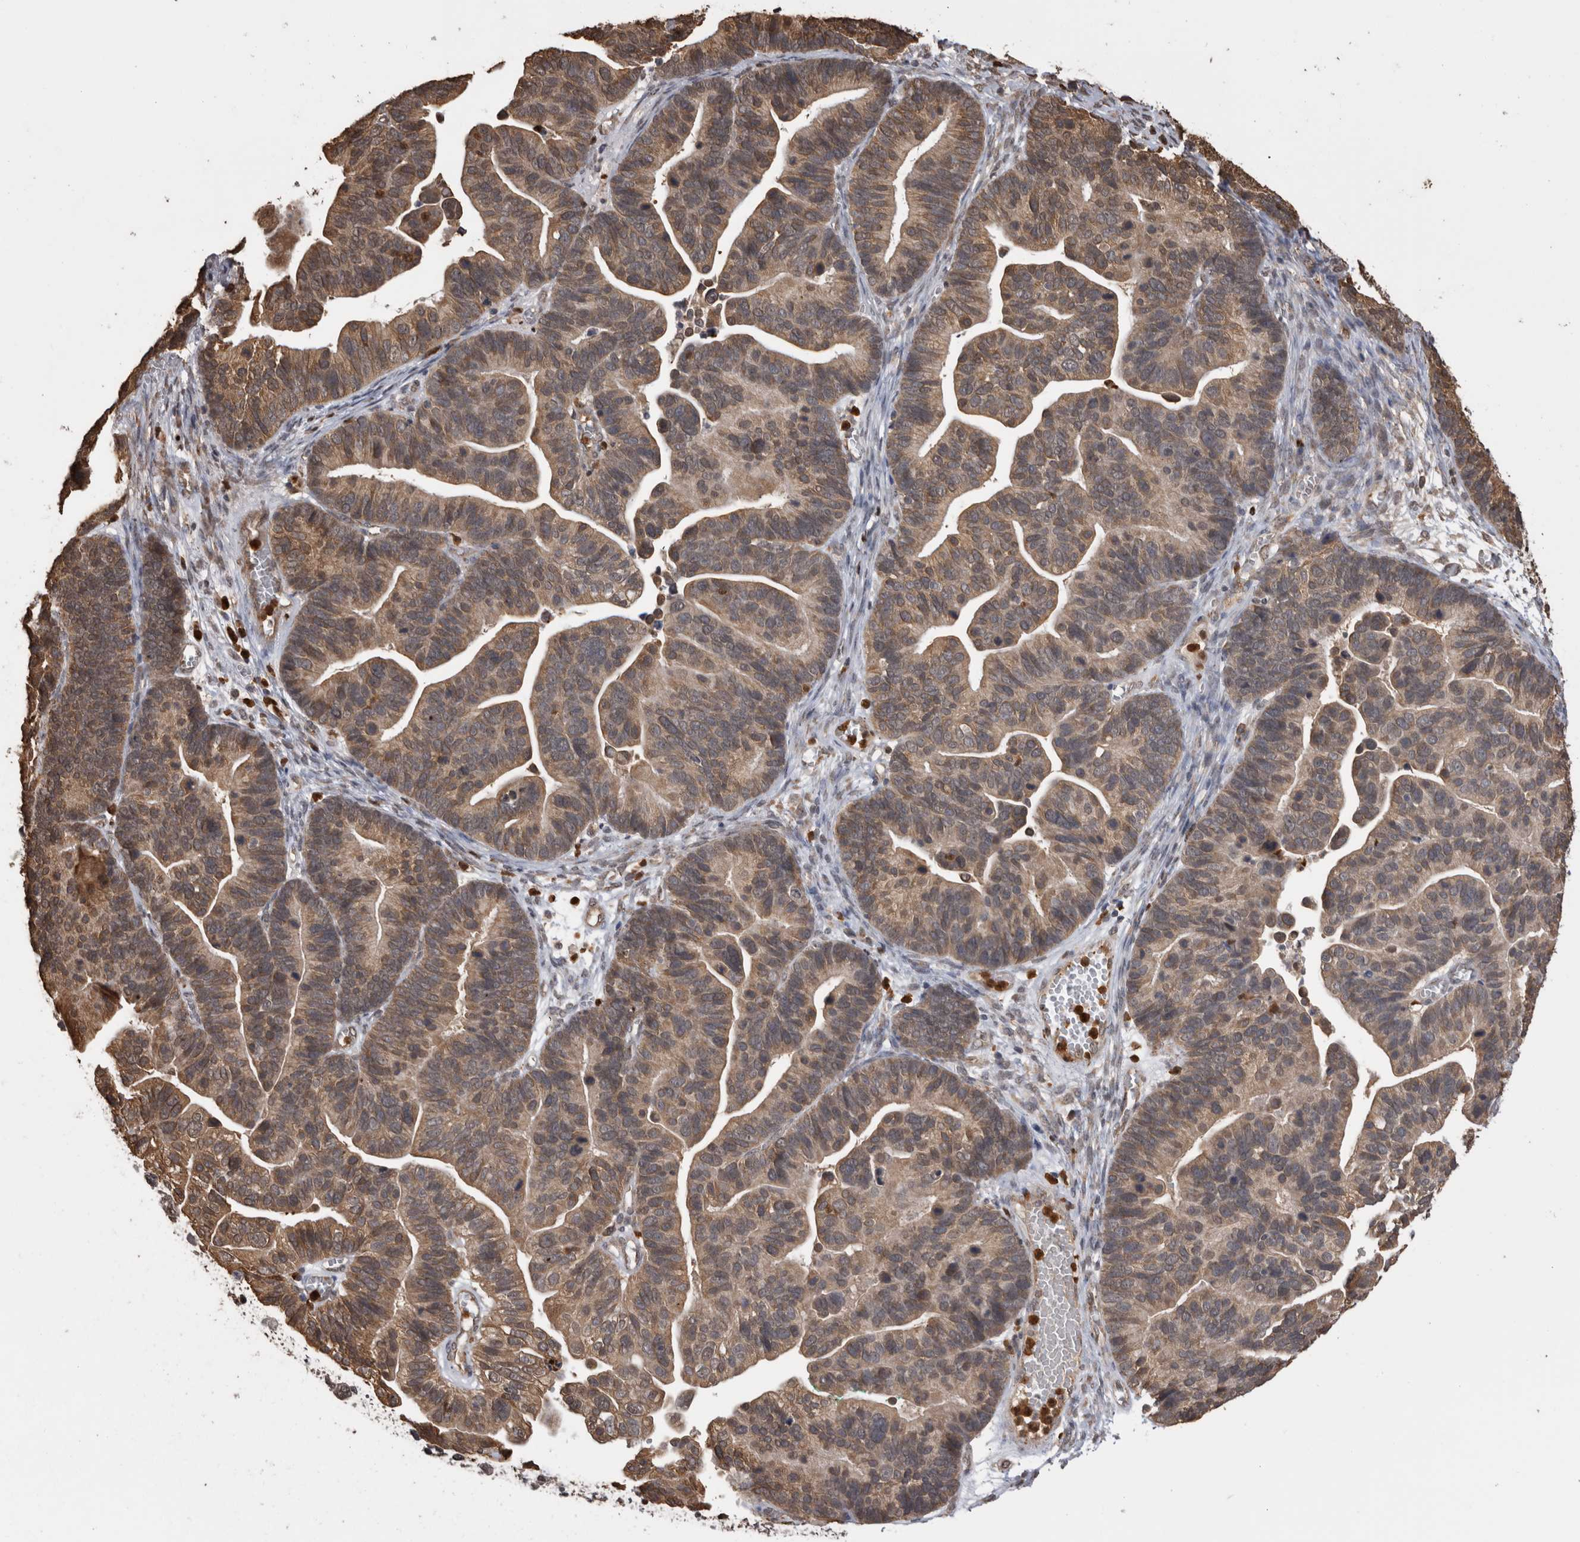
{"staining": {"intensity": "moderate", "quantity": ">75%", "location": "cytoplasmic/membranous"}, "tissue": "ovarian cancer", "cell_type": "Tumor cells", "image_type": "cancer", "snomed": [{"axis": "morphology", "description": "Cystadenocarcinoma, serous, NOS"}, {"axis": "topography", "description": "Ovary"}], "caption": "Immunohistochemical staining of human ovarian cancer displays medium levels of moderate cytoplasmic/membranous positivity in approximately >75% of tumor cells.", "gene": "PAK4", "patient": {"sex": "female", "age": 56}}